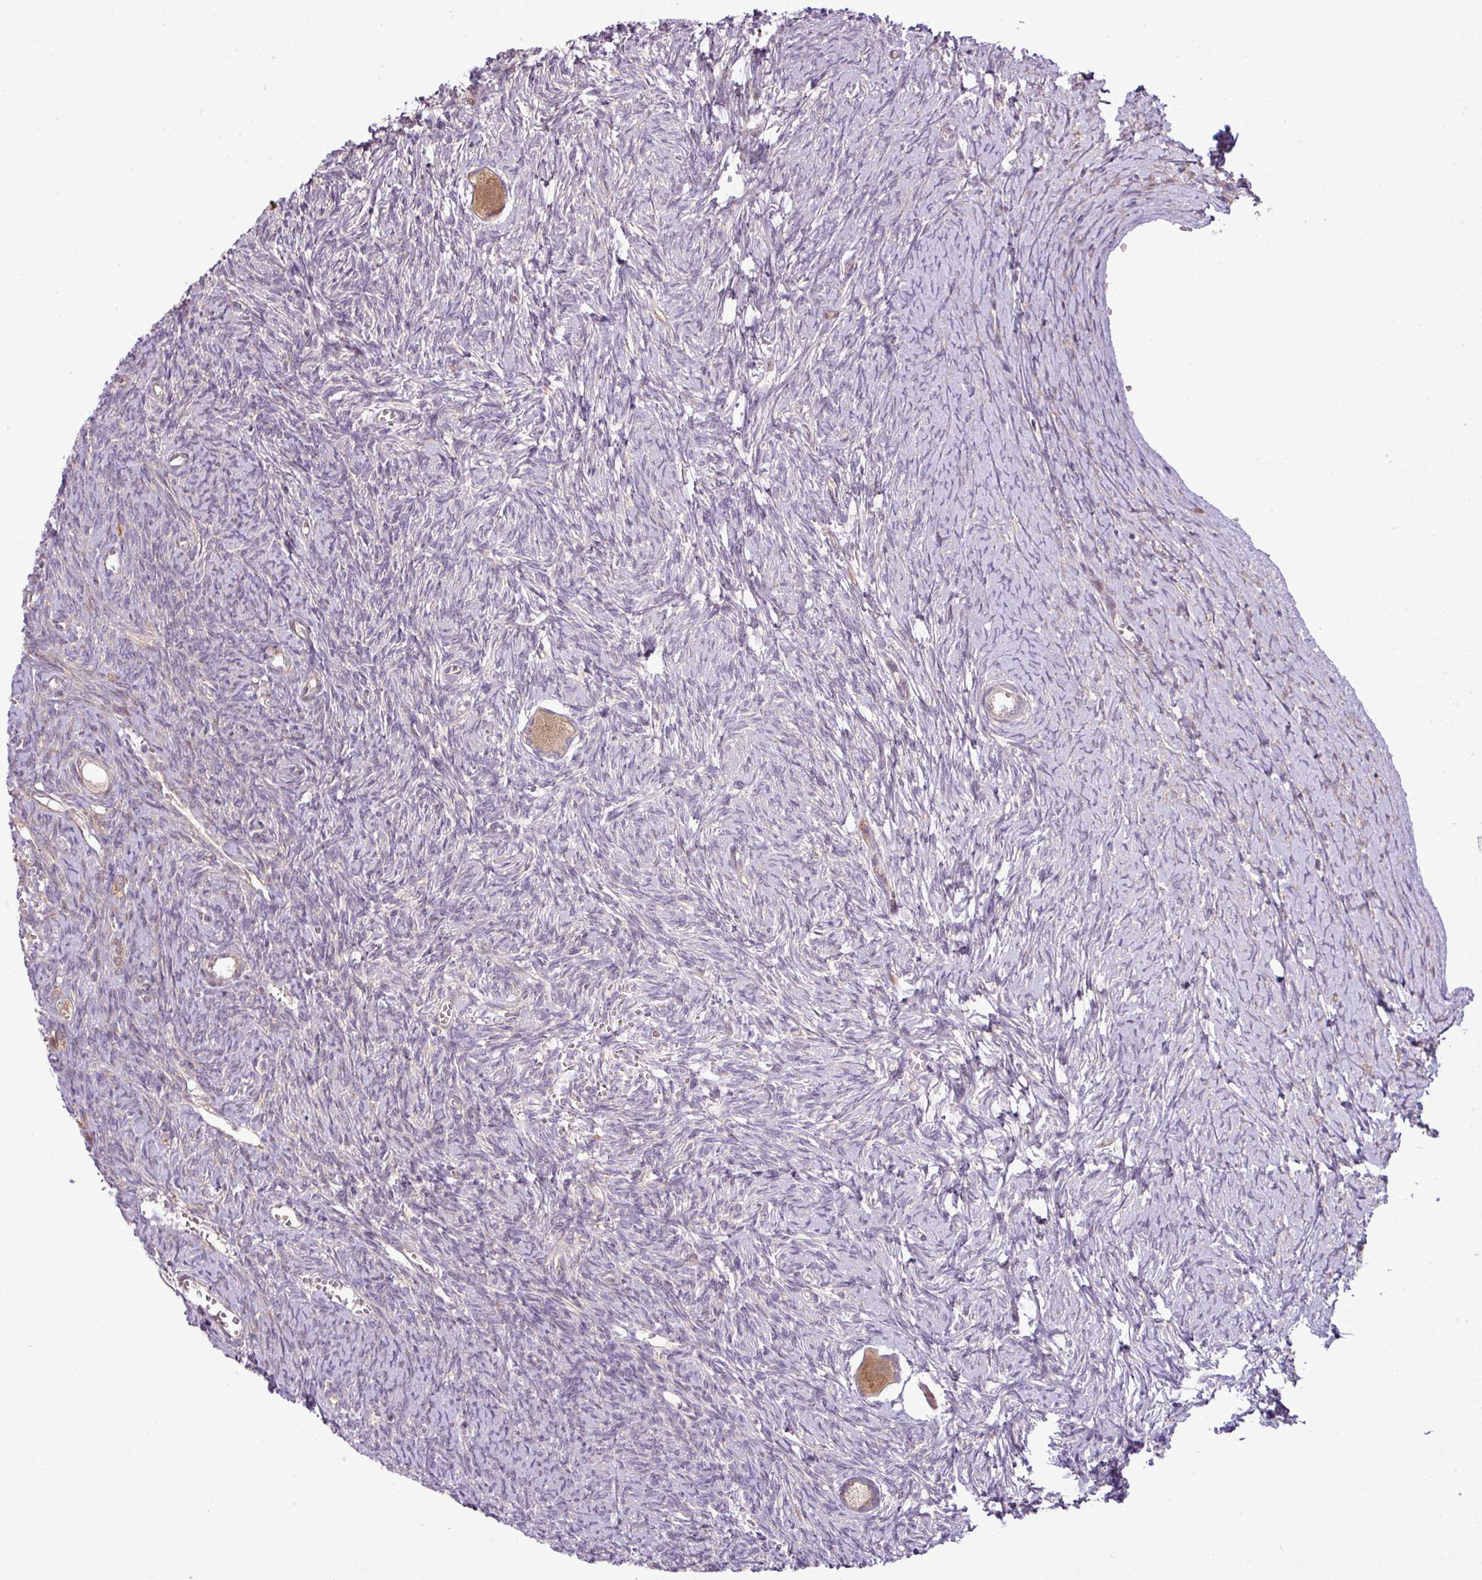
{"staining": {"intensity": "moderate", "quantity": ">75%", "location": "cytoplasmic/membranous"}, "tissue": "ovary", "cell_type": "Follicle cells", "image_type": "normal", "snomed": [{"axis": "morphology", "description": "Normal tissue, NOS"}, {"axis": "topography", "description": "Ovary"}], "caption": "A brown stain highlights moderate cytoplasmic/membranous expression of a protein in follicle cells of unremarkable human ovary. (brown staining indicates protein expression, while blue staining denotes nuclei).", "gene": "COX18", "patient": {"sex": "female", "age": 39}}